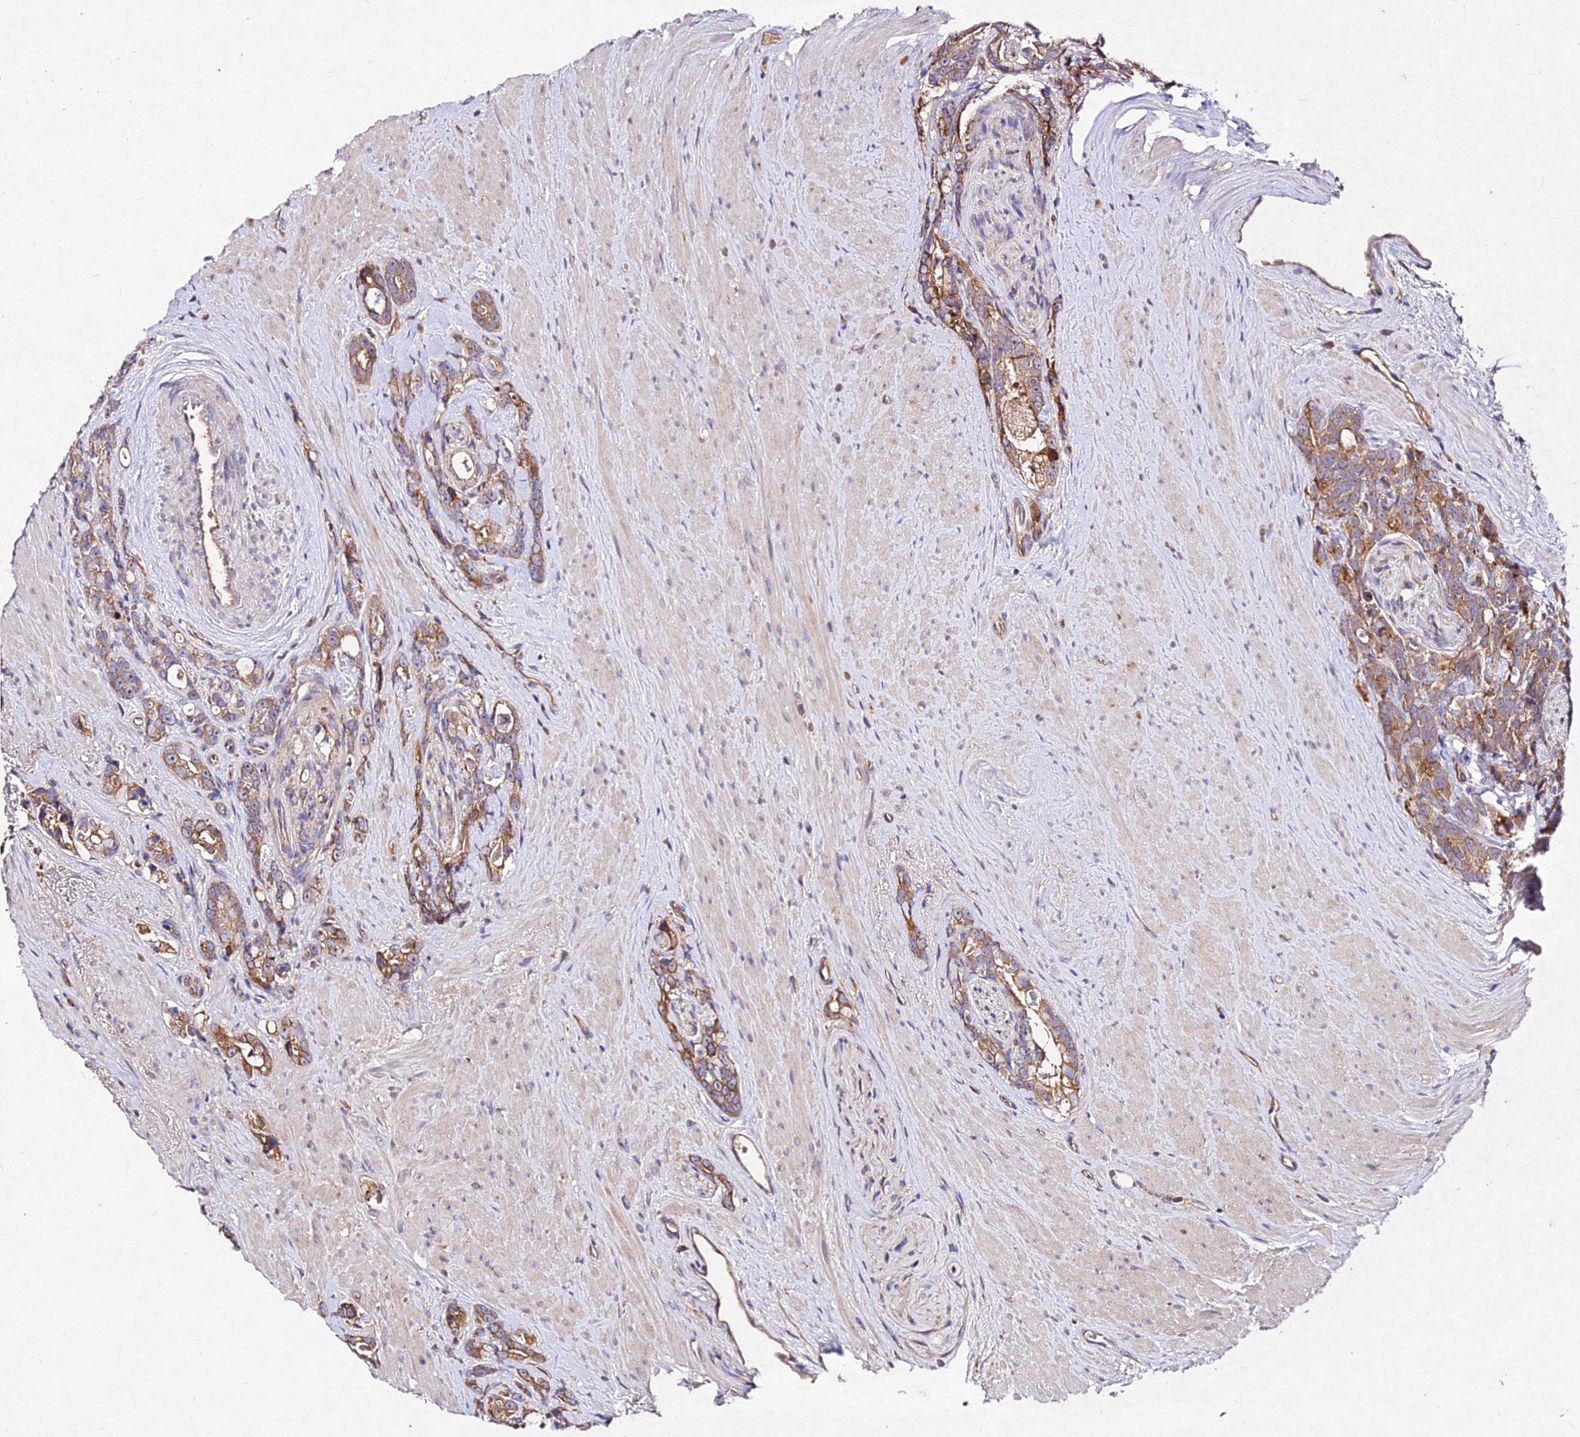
{"staining": {"intensity": "moderate", "quantity": ">75%", "location": "cytoplasmic/membranous"}, "tissue": "prostate cancer", "cell_type": "Tumor cells", "image_type": "cancer", "snomed": [{"axis": "morphology", "description": "Adenocarcinoma, High grade"}, {"axis": "topography", "description": "Prostate"}], "caption": "A medium amount of moderate cytoplasmic/membranous positivity is appreciated in approximately >75% of tumor cells in prostate cancer (high-grade adenocarcinoma) tissue.", "gene": "AP3M2", "patient": {"sex": "male", "age": 74}}